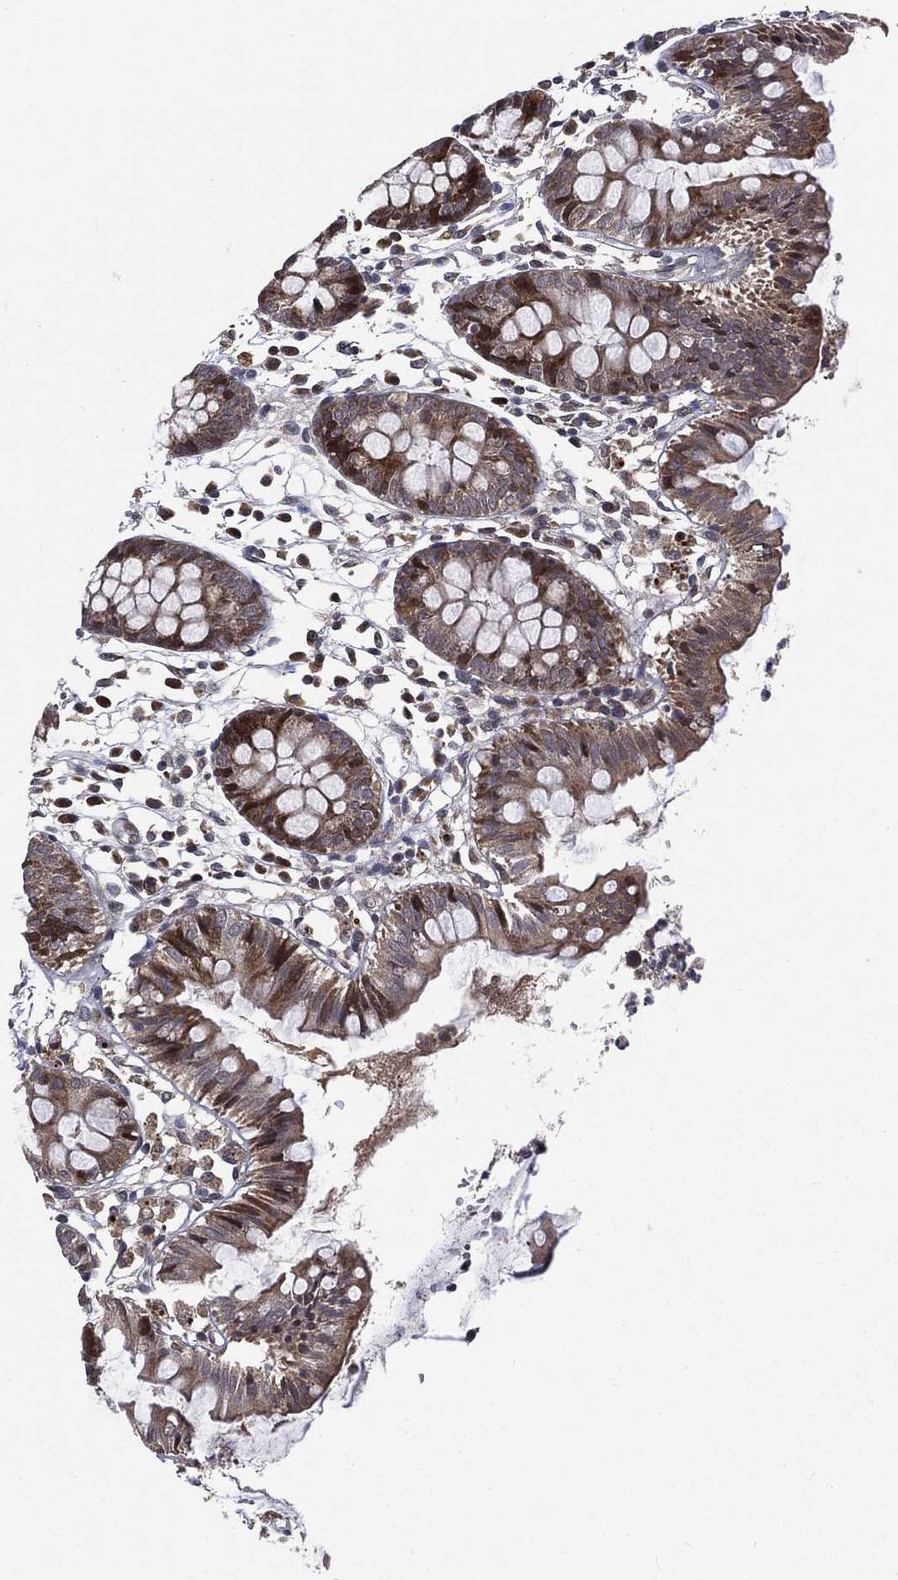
{"staining": {"intensity": "weak", "quantity": "<25%", "location": "cytoplasmic/membranous"}, "tissue": "colon", "cell_type": "Endothelial cells", "image_type": "normal", "snomed": [{"axis": "morphology", "description": "Normal tissue, NOS"}, {"axis": "topography", "description": "Colon"}], "caption": "The IHC image has no significant expression in endothelial cells of colon.", "gene": "RAB11FIP4", "patient": {"sex": "female", "age": 84}}